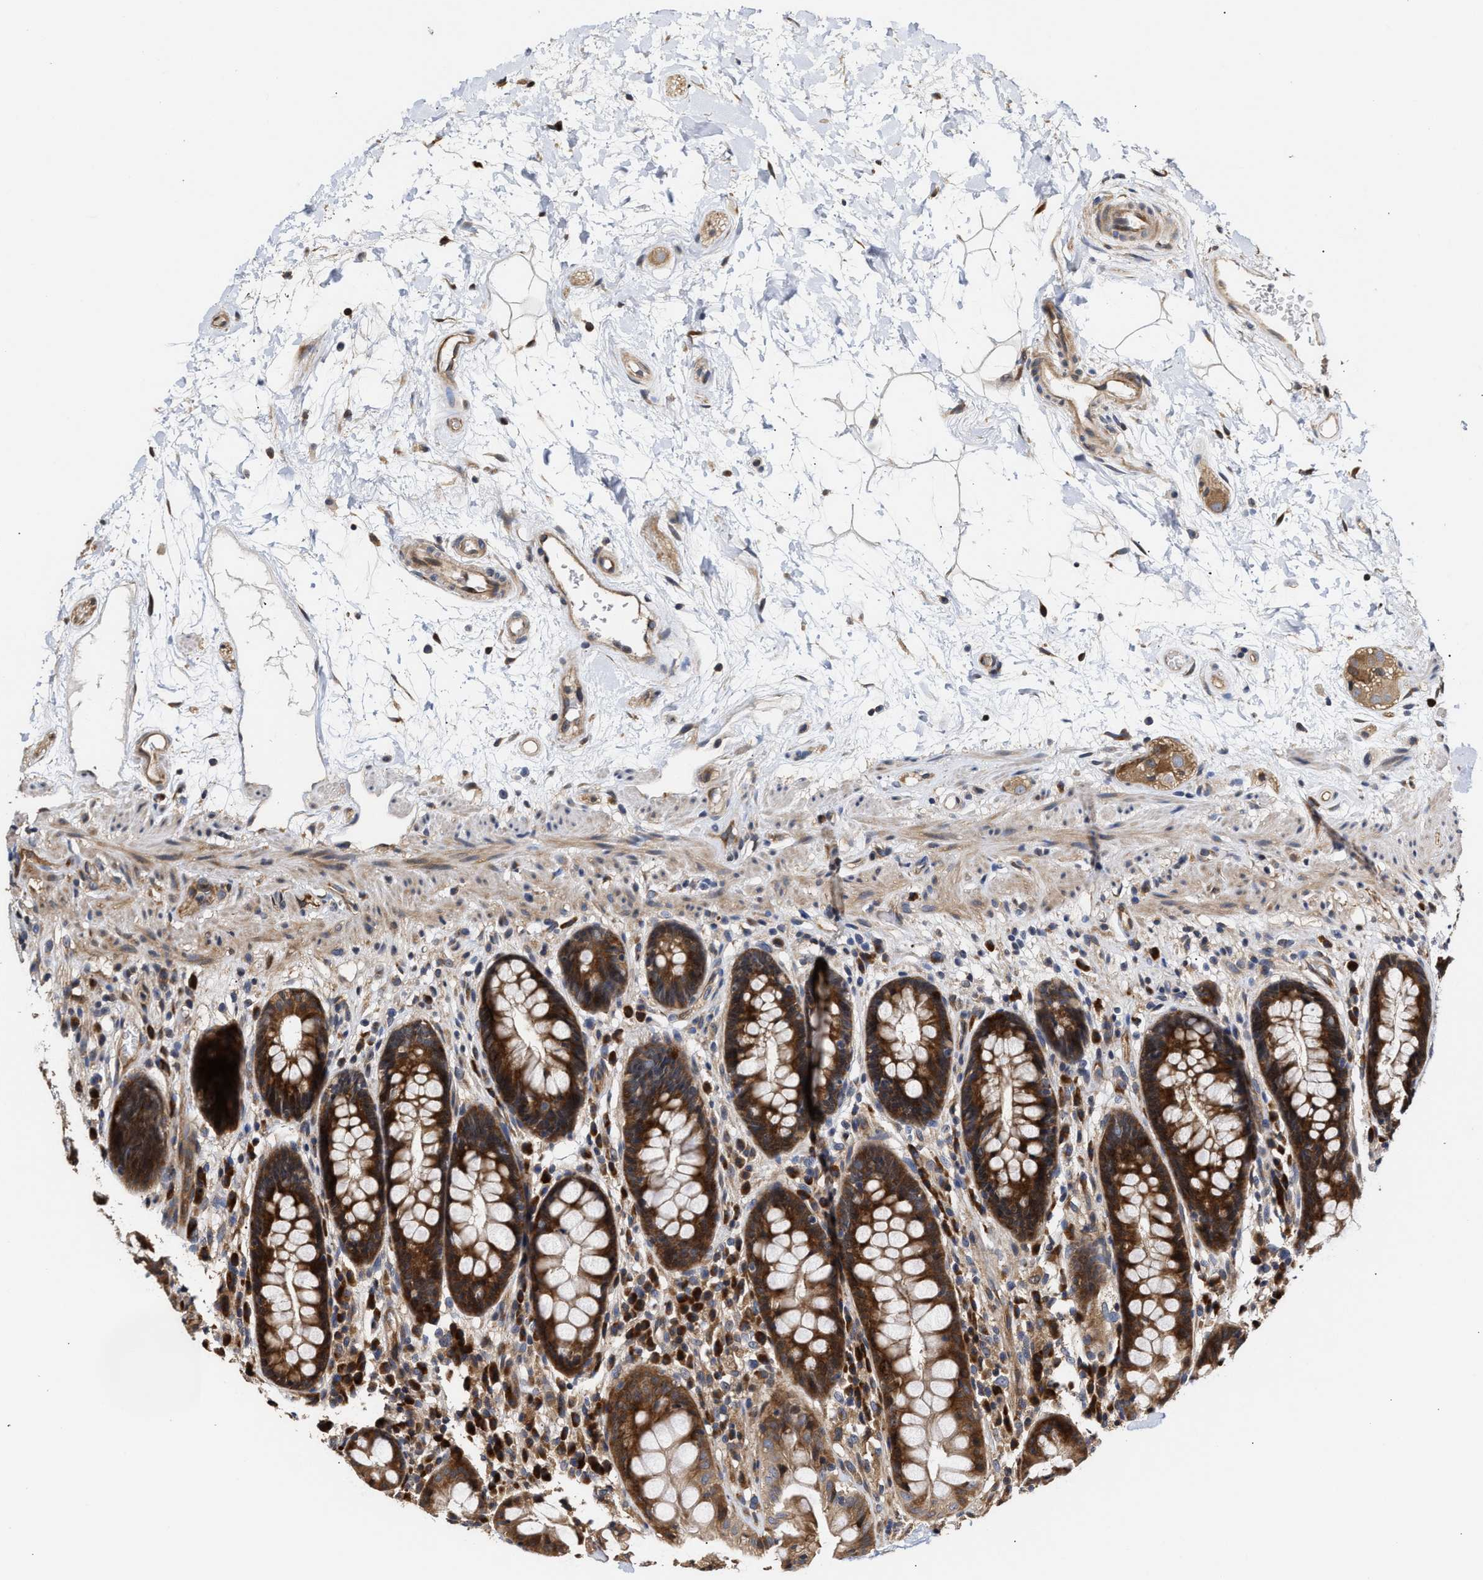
{"staining": {"intensity": "strong", "quantity": ">75%", "location": "cytoplasmic/membranous"}, "tissue": "rectum", "cell_type": "Glandular cells", "image_type": "normal", "snomed": [{"axis": "morphology", "description": "Normal tissue, NOS"}, {"axis": "topography", "description": "Rectum"}], "caption": "DAB immunohistochemical staining of unremarkable rectum exhibits strong cytoplasmic/membranous protein positivity in approximately >75% of glandular cells.", "gene": "CLIP2", "patient": {"sex": "male", "age": 64}}